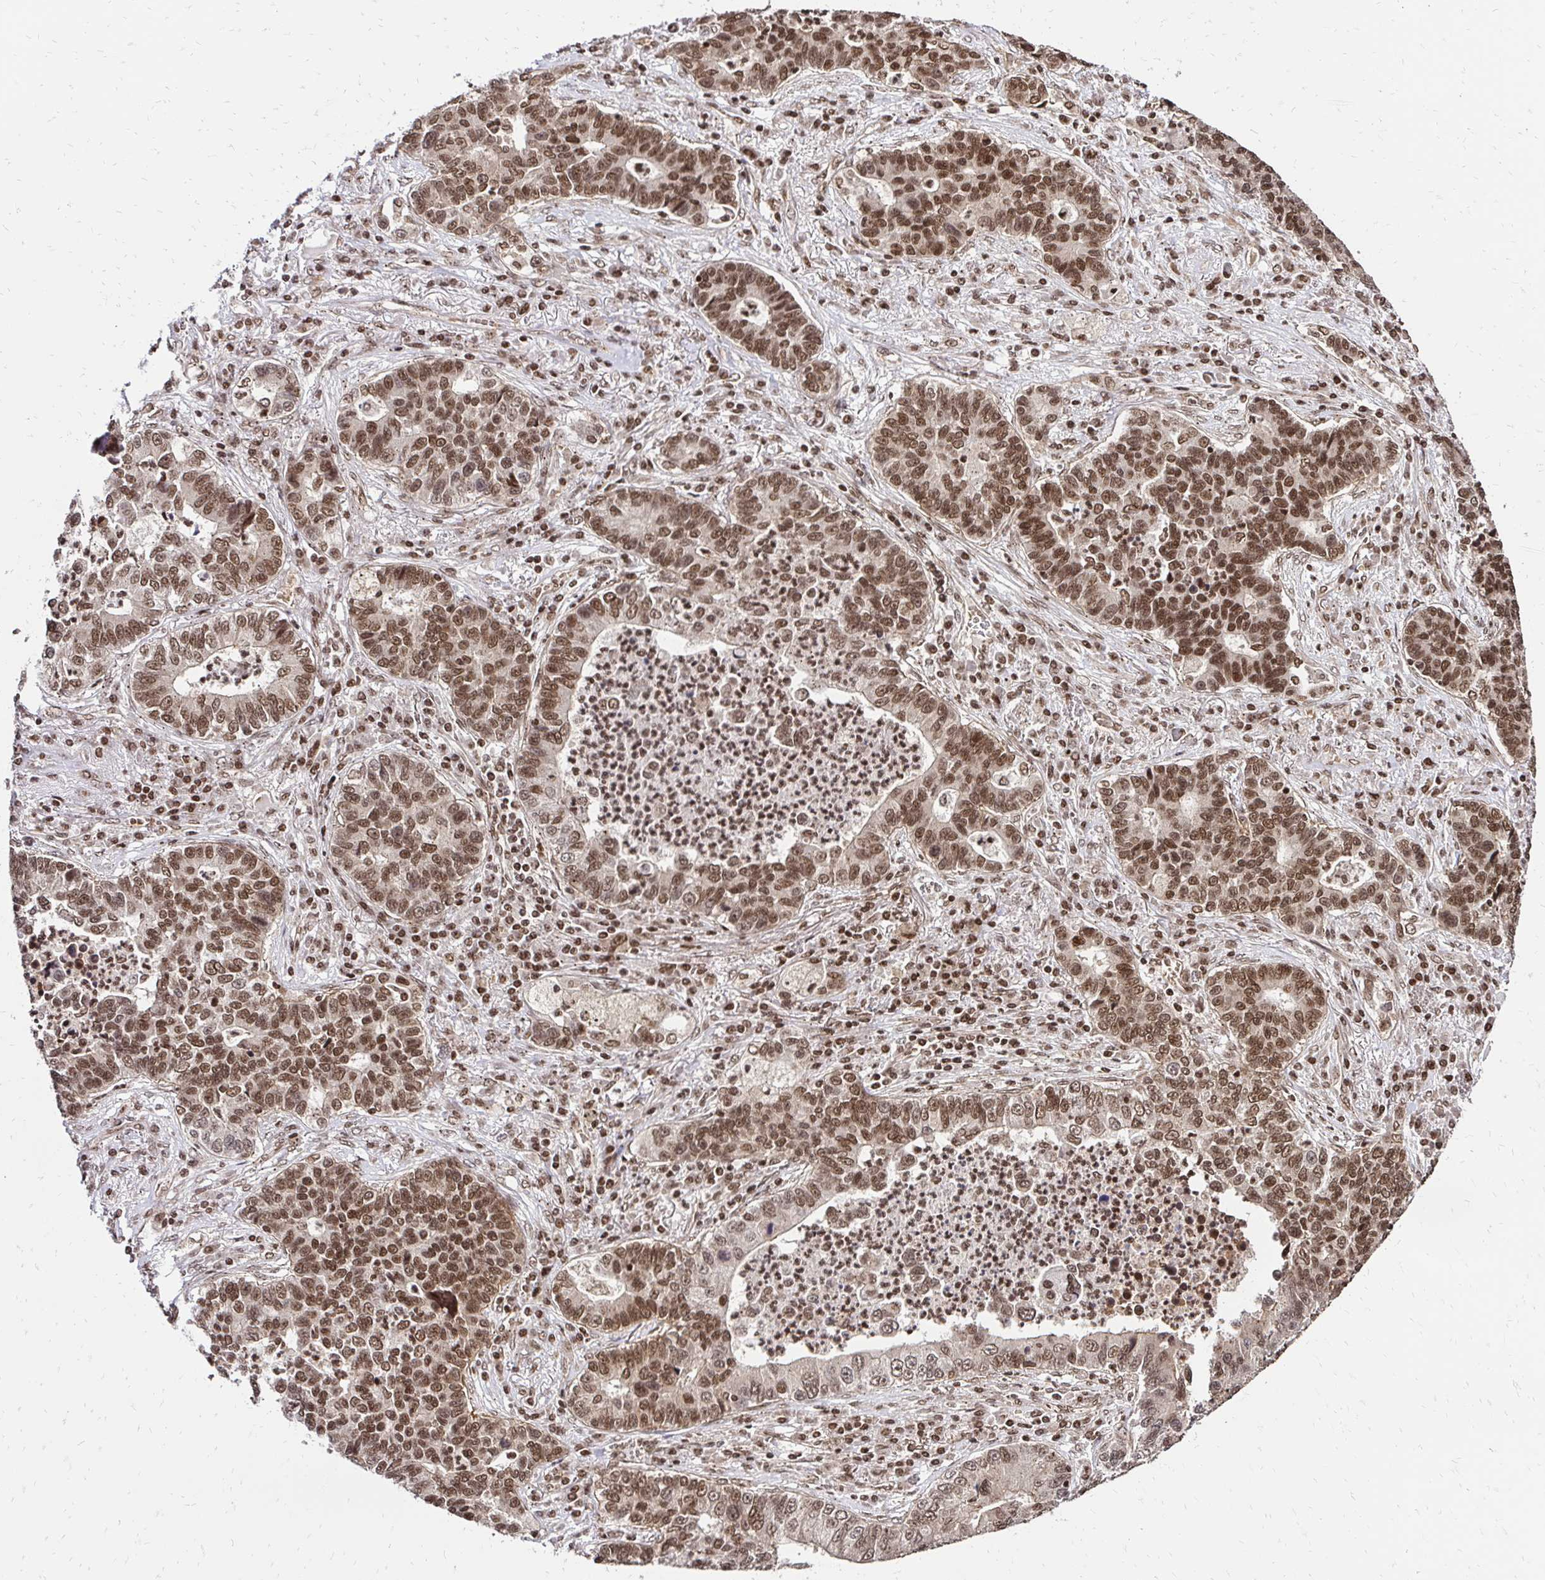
{"staining": {"intensity": "moderate", "quantity": ">75%", "location": "nuclear"}, "tissue": "lung cancer", "cell_type": "Tumor cells", "image_type": "cancer", "snomed": [{"axis": "morphology", "description": "Adenocarcinoma, NOS"}, {"axis": "topography", "description": "Lung"}], "caption": "Moderate nuclear protein expression is appreciated in approximately >75% of tumor cells in lung cancer (adenocarcinoma).", "gene": "GLYR1", "patient": {"sex": "female", "age": 57}}